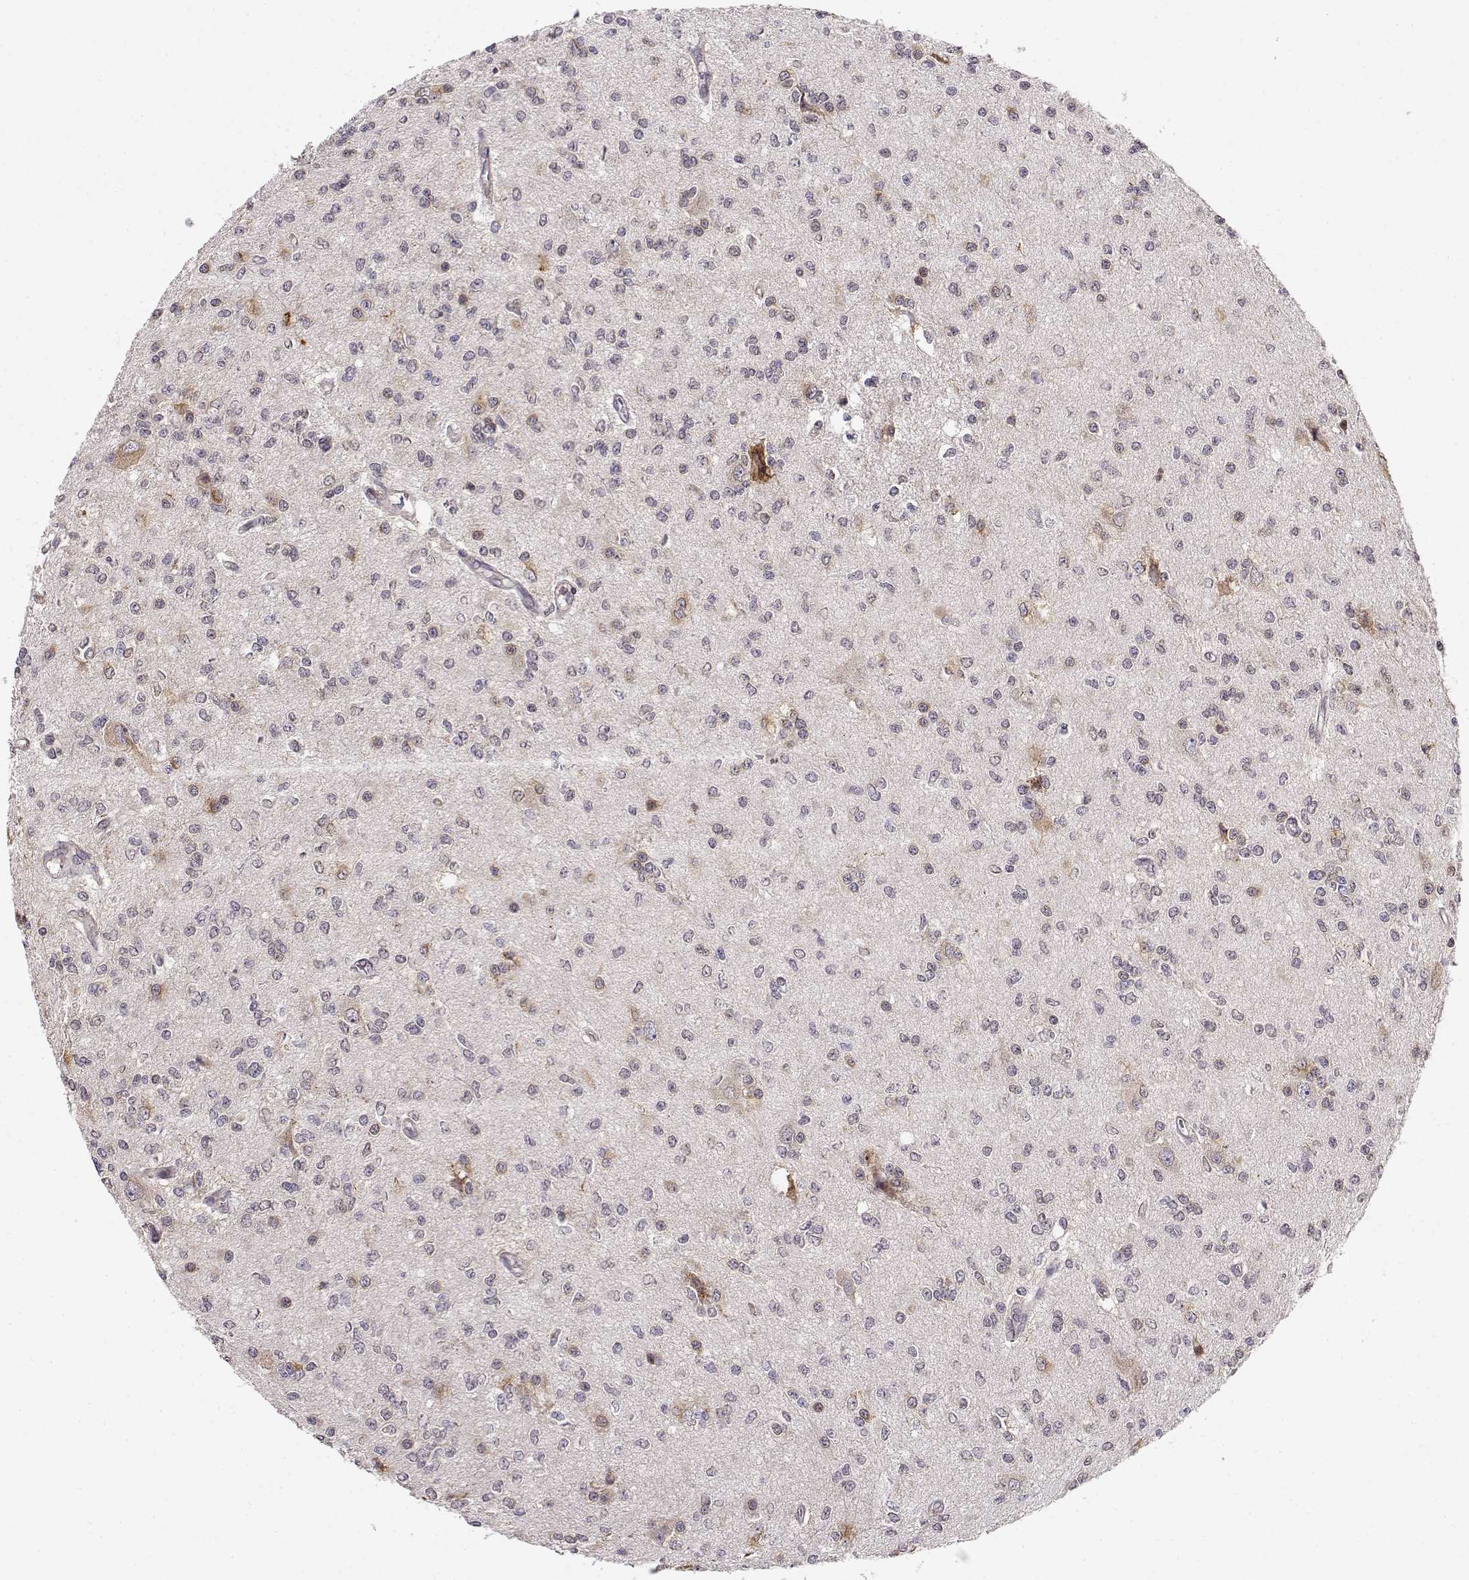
{"staining": {"intensity": "negative", "quantity": "none", "location": "none"}, "tissue": "glioma", "cell_type": "Tumor cells", "image_type": "cancer", "snomed": [{"axis": "morphology", "description": "Glioma, malignant, Low grade"}, {"axis": "topography", "description": "Brain"}], "caption": "High power microscopy micrograph of an immunohistochemistry image of glioma, revealing no significant positivity in tumor cells. (DAB (3,3'-diaminobenzidine) immunohistochemistry, high magnification).", "gene": "ERGIC2", "patient": {"sex": "male", "age": 67}}